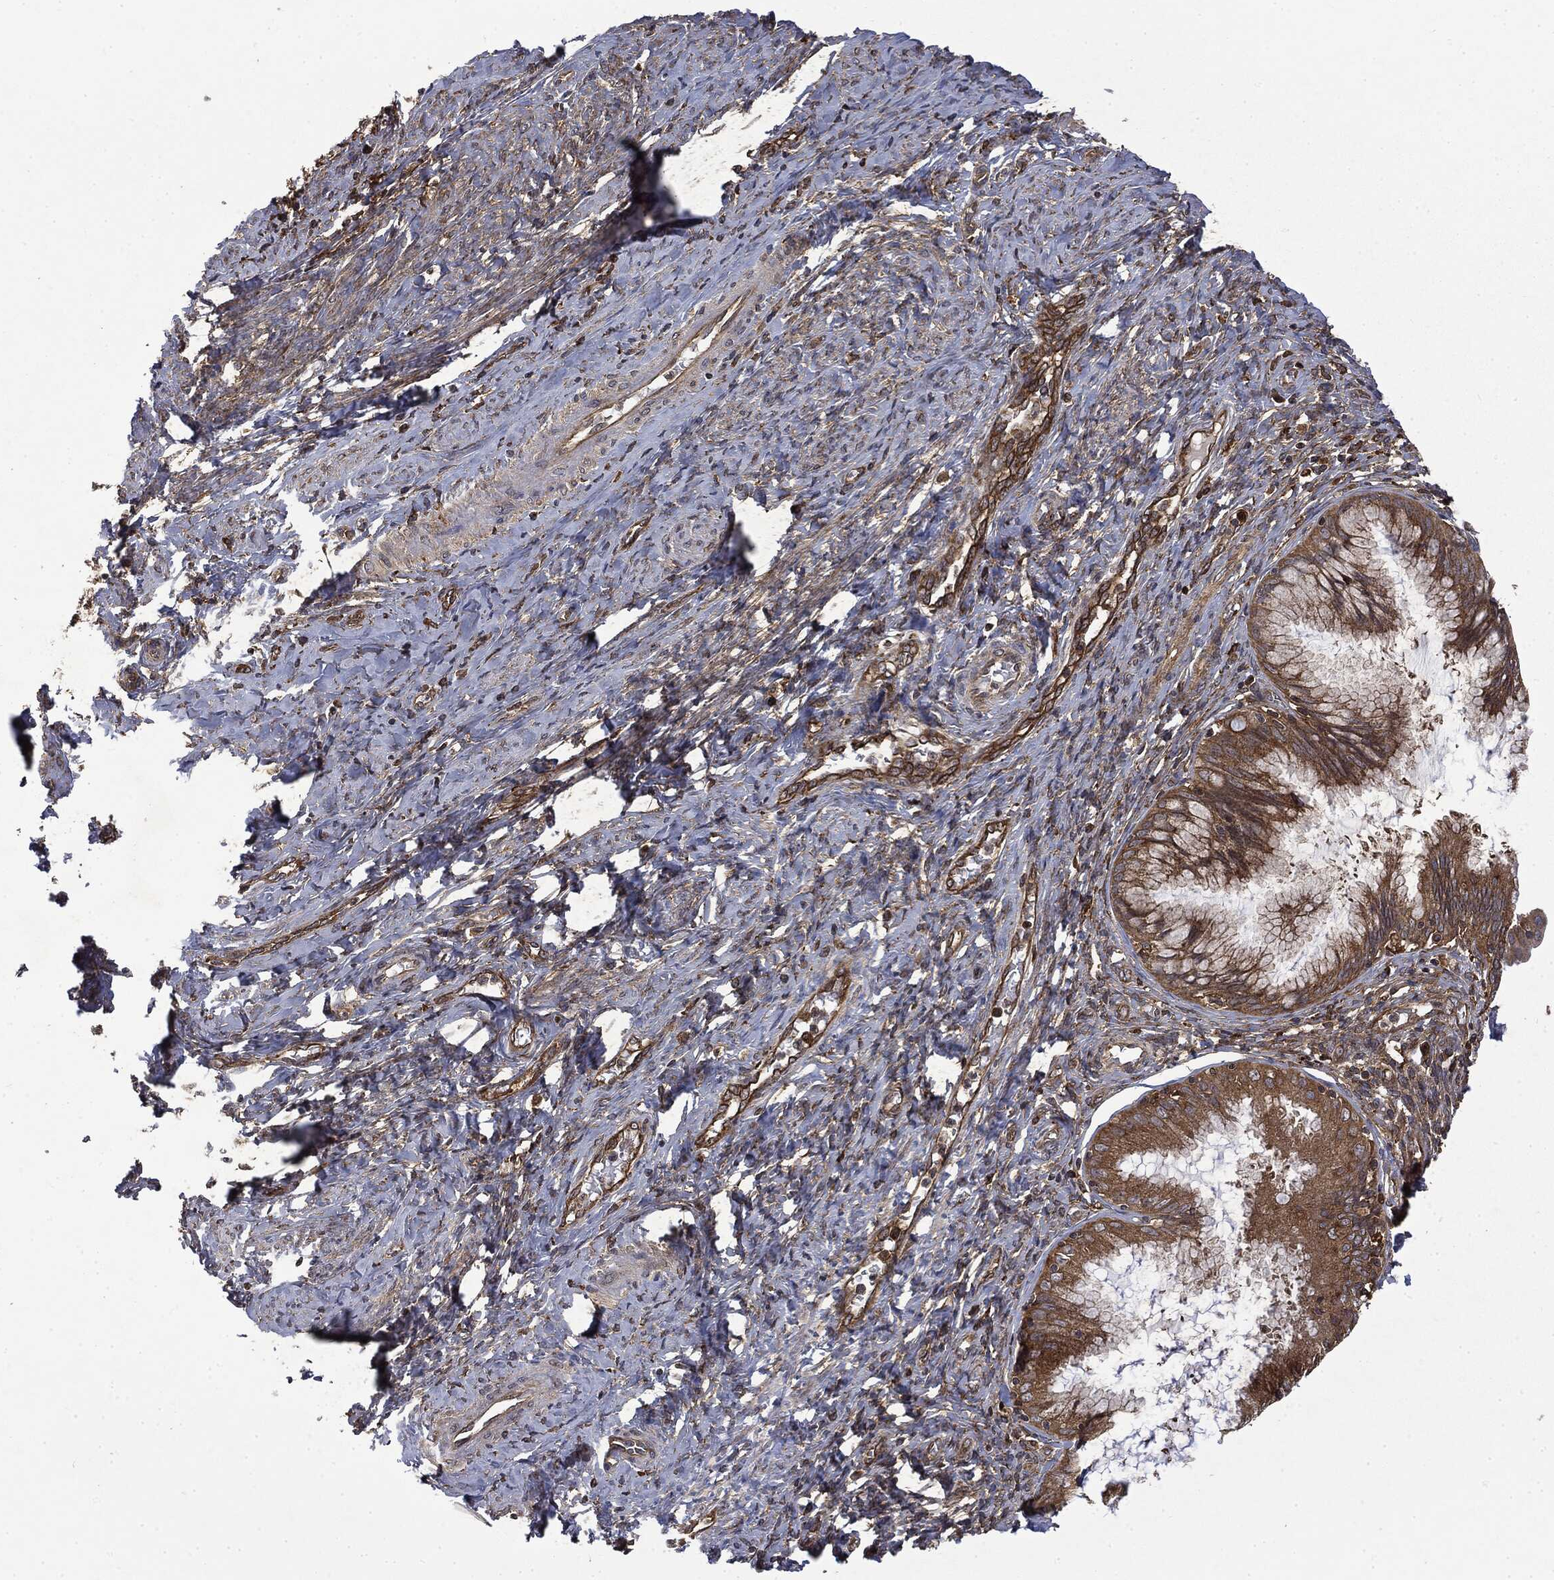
{"staining": {"intensity": "moderate", "quantity": ">75%", "location": "cytoplasmic/membranous"}, "tissue": "cervical cancer", "cell_type": "Tumor cells", "image_type": "cancer", "snomed": [{"axis": "morphology", "description": "Normal tissue, NOS"}, {"axis": "morphology", "description": "Squamous cell carcinoma, NOS"}, {"axis": "topography", "description": "Cervix"}], "caption": "High-magnification brightfield microscopy of cervical cancer stained with DAB (3,3'-diaminobenzidine) (brown) and counterstained with hematoxylin (blue). tumor cells exhibit moderate cytoplasmic/membranous positivity is identified in approximately>75% of cells.", "gene": "SNX5", "patient": {"sex": "female", "age": 39}}